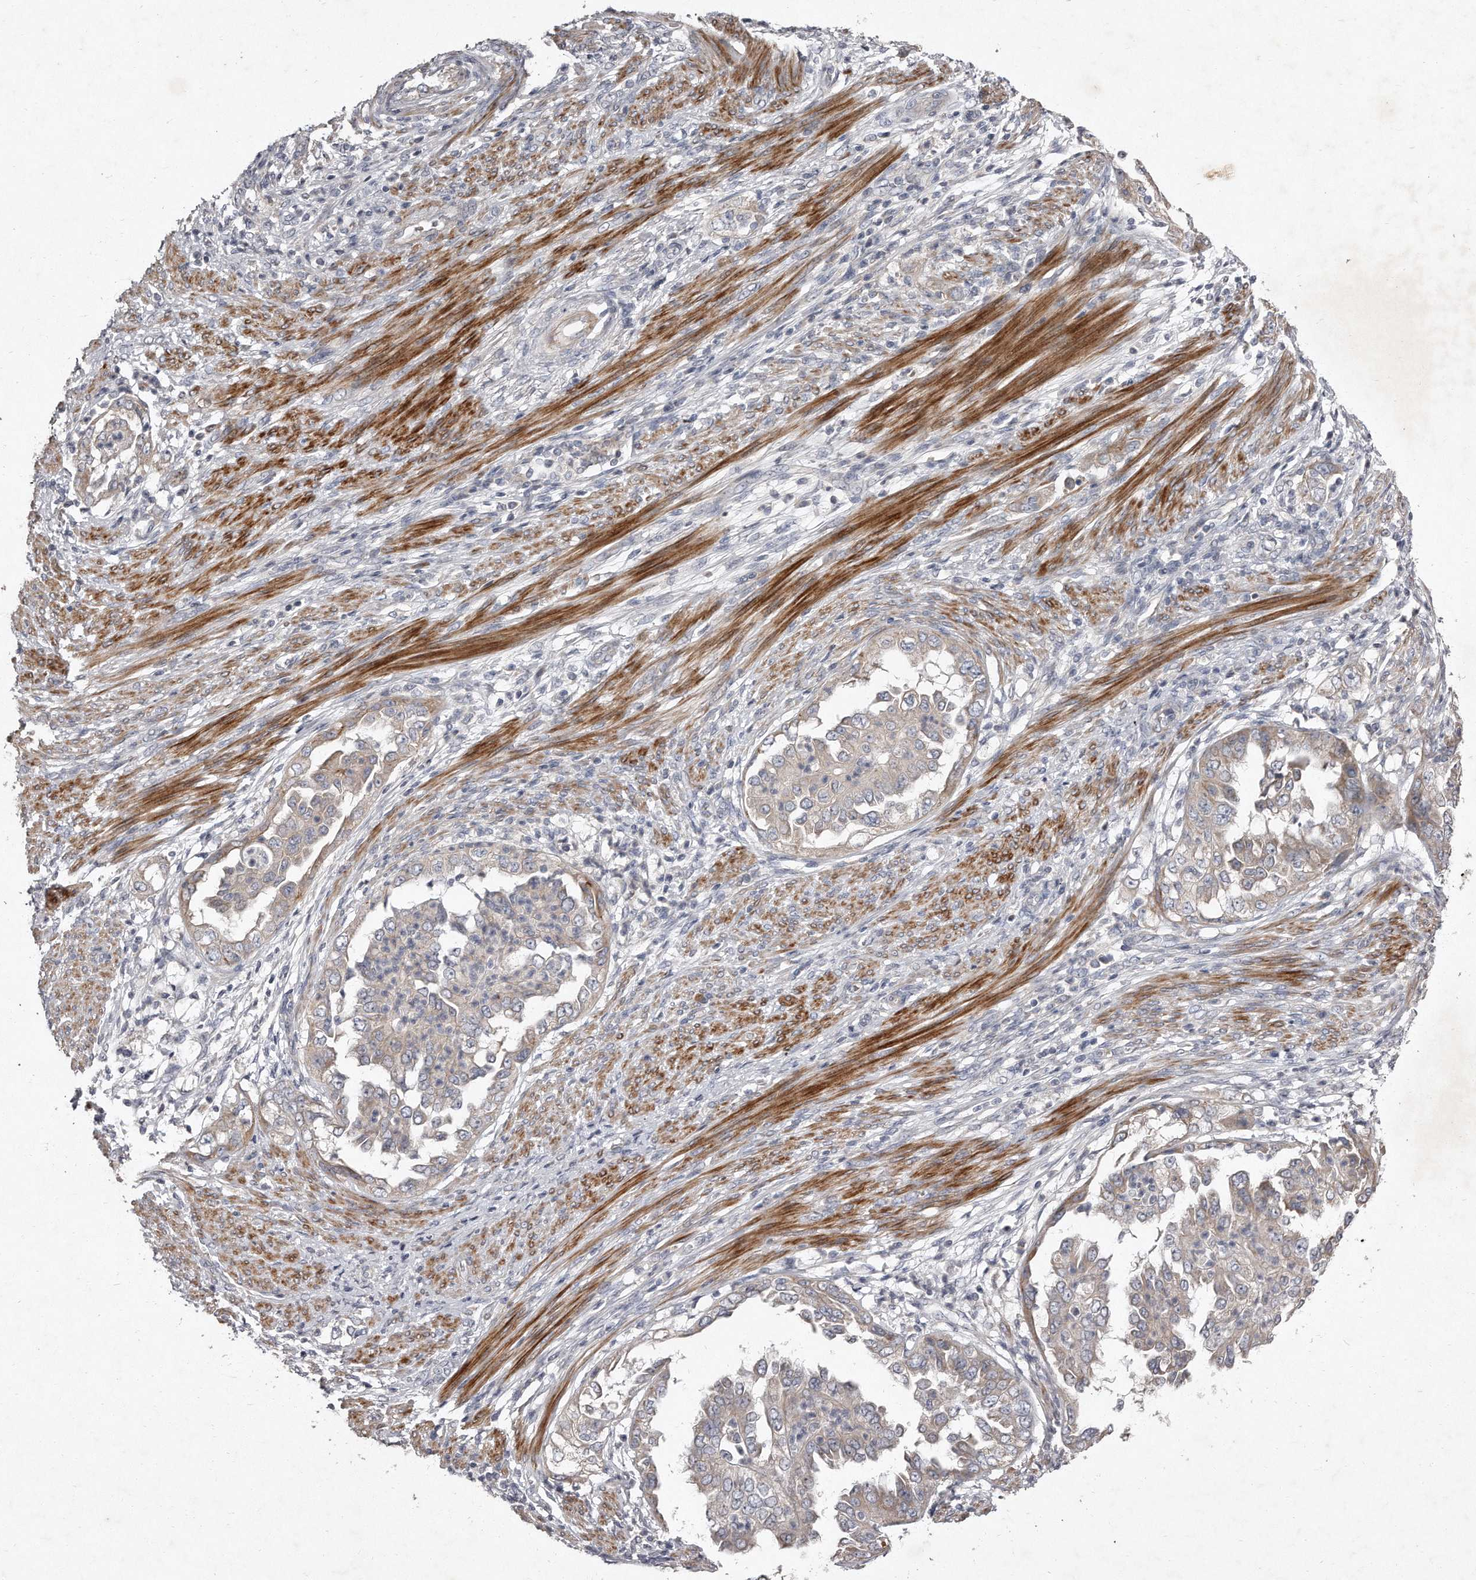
{"staining": {"intensity": "negative", "quantity": "none", "location": "none"}, "tissue": "endometrial cancer", "cell_type": "Tumor cells", "image_type": "cancer", "snomed": [{"axis": "morphology", "description": "Adenocarcinoma, NOS"}, {"axis": "topography", "description": "Endometrium"}], "caption": "High magnification brightfield microscopy of adenocarcinoma (endometrial) stained with DAB (brown) and counterstained with hematoxylin (blue): tumor cells show no significant staining.", "gene": "TECR", "patient": {"sex": "female", "age": 85}}